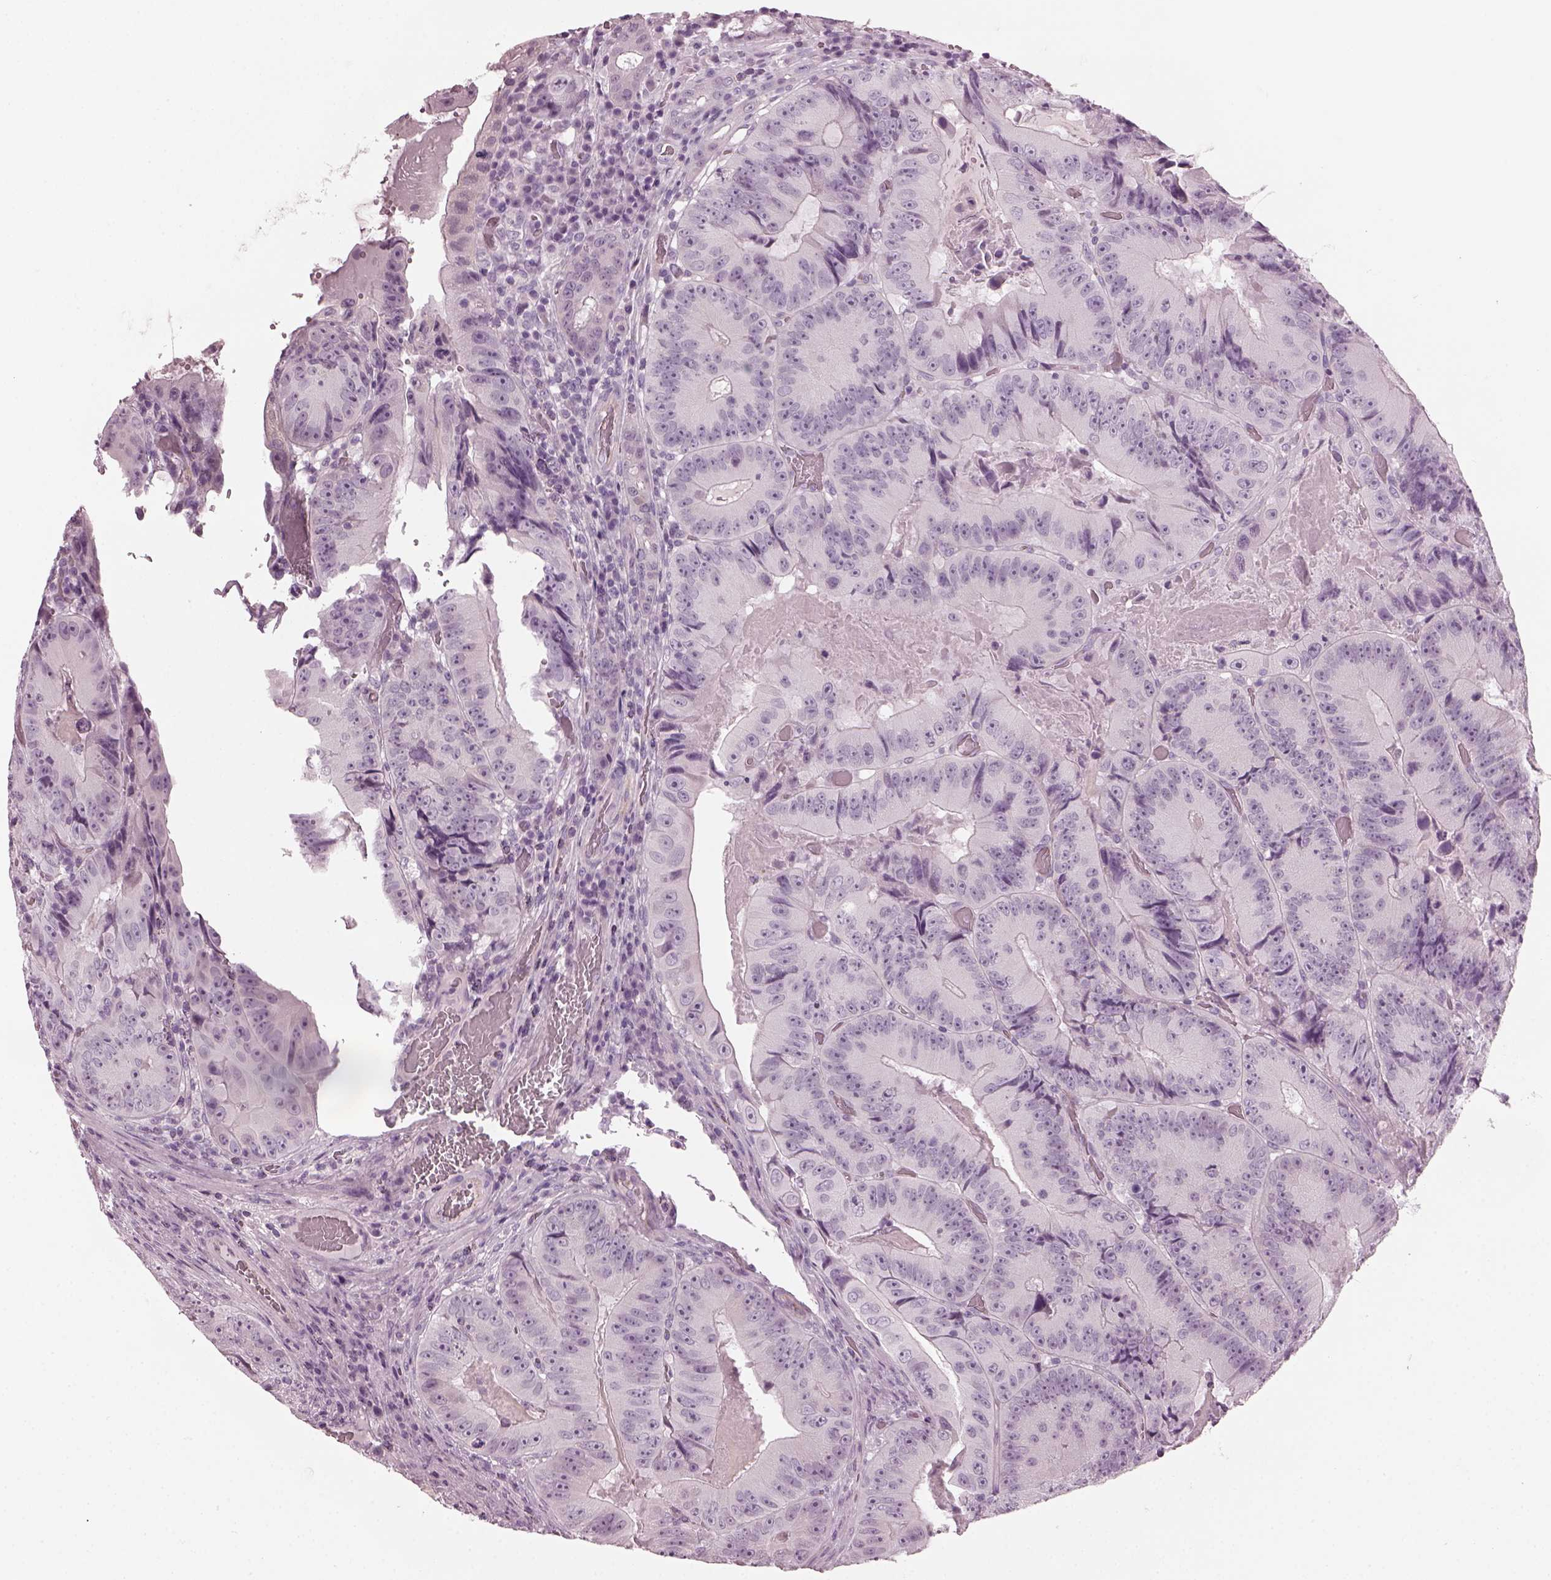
{"staining": {"intensity": "negative", "quantity": "none", "location": "none"}, "tissue": "colorectal cancer", "cell_type": "Tumor cells", "image_type": "cancer", "snomed": [{"axis": "morphology", "description": "Adenocarcinoma, NOS"}, {"axis": "topography", "description": "Colon"}], "caption": "High power microscopy image of an immunohistochemistry (IHC) micrograph of adenocarcinoma (colorectal), revealing no significant staining in tumor cells. (Immunohistochemistry (ihc), brightfield microscopy, high magnification).", "gene": "PDC", "patient": {"sex": "female", "age": 86}}